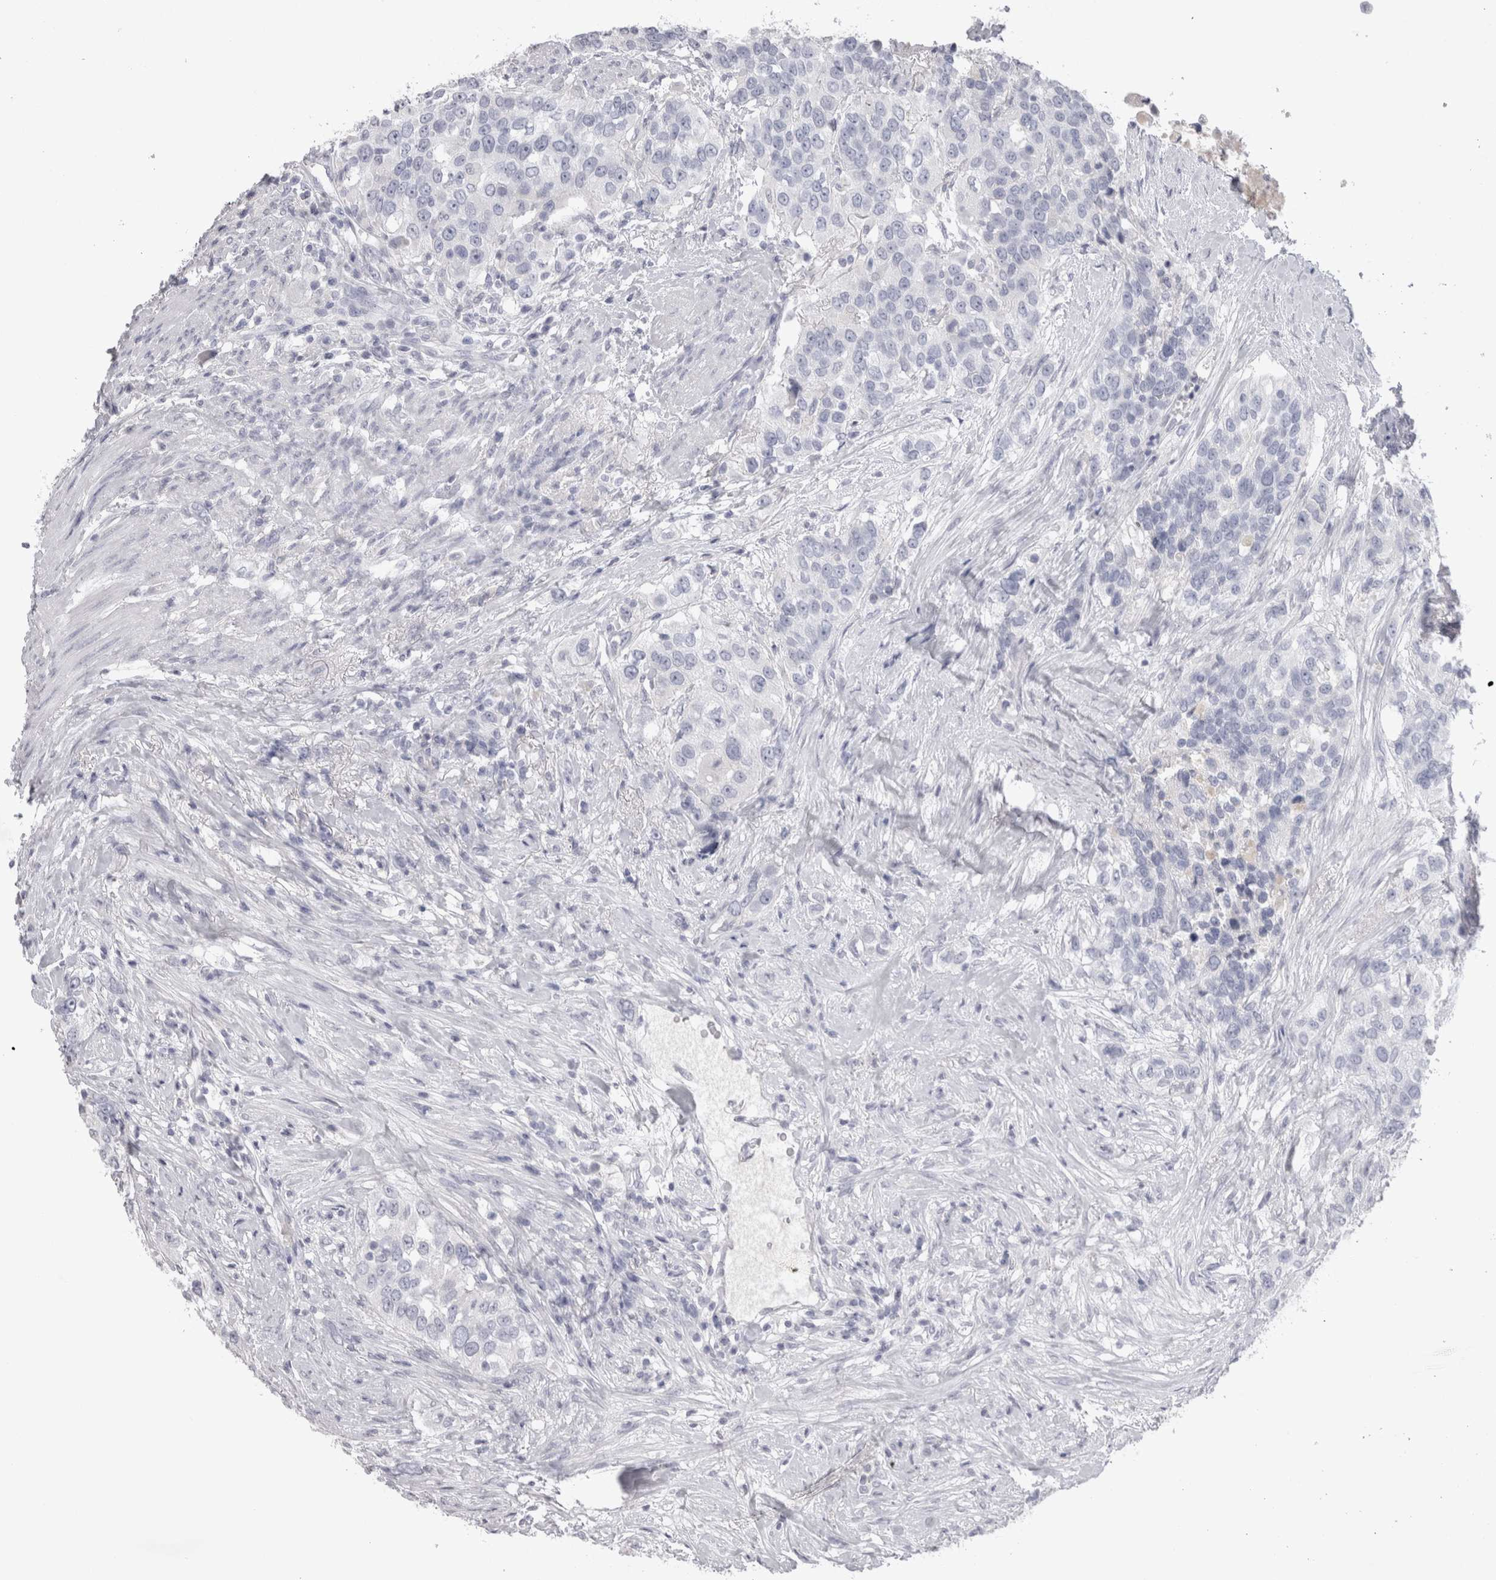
{"staining": {"intensity": "negative", "quantity": "none", "location": "none"}, "tissue": "urothelial cancer", "cell_type": "Tumor cells", "image_type": "cancer", "snomed": [{"axis": "morphology", "description": "Urothelial carcinoma, High grade"}, {"axis": "topography", "description": "Urinary bladder"}], "caption": "DAB immunohistochemical staining of urothelial carcinoma (high-grade) exhibits no significant staining in tumor cells.", "gene": "ADAM2", "patient": {"sex": "female", "age": 80}}